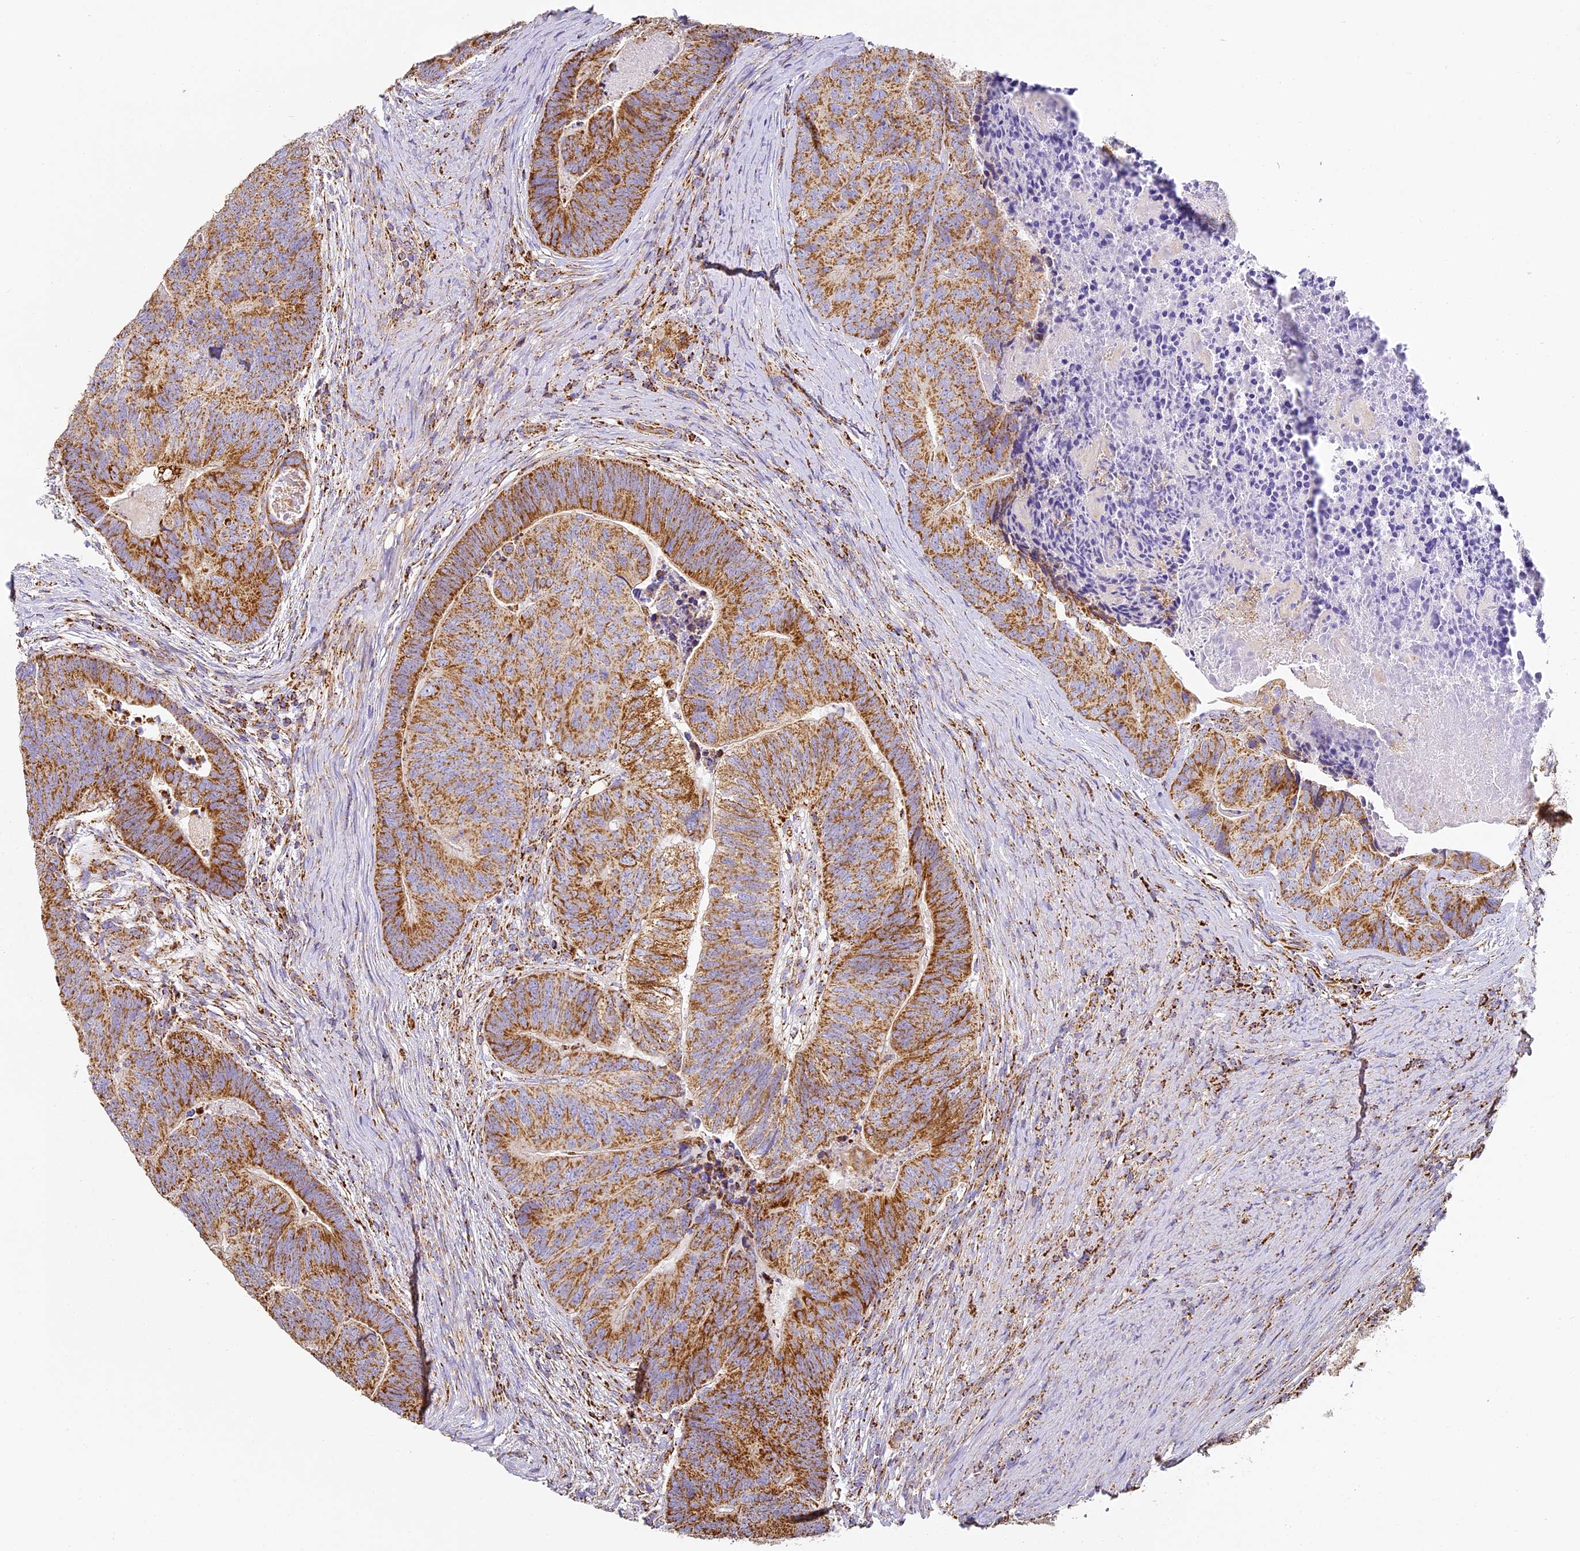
{"staining": {"intensity": "moderate", "quantity": ">75%", "location": "cytoplasmic/membranous"}, "tissue": "colorectal cancer", "cell_type": "Tumor cells", "image_type": "cancer", "snomed": [{"axis": "morphology", "description": "Adenocarcinoma, NOS"}, {"axis": "topography", "description": "Colon"}], "caption": "An IHC micrograph of neoplastic tissue is shown. Protein staining in brown labels moderate cytoplasmic/membranous positivity in colorectal adenocarcinoma within tumor cells.", "gene": "STK17A", "patient": {"sex": "female", "age": 67}}